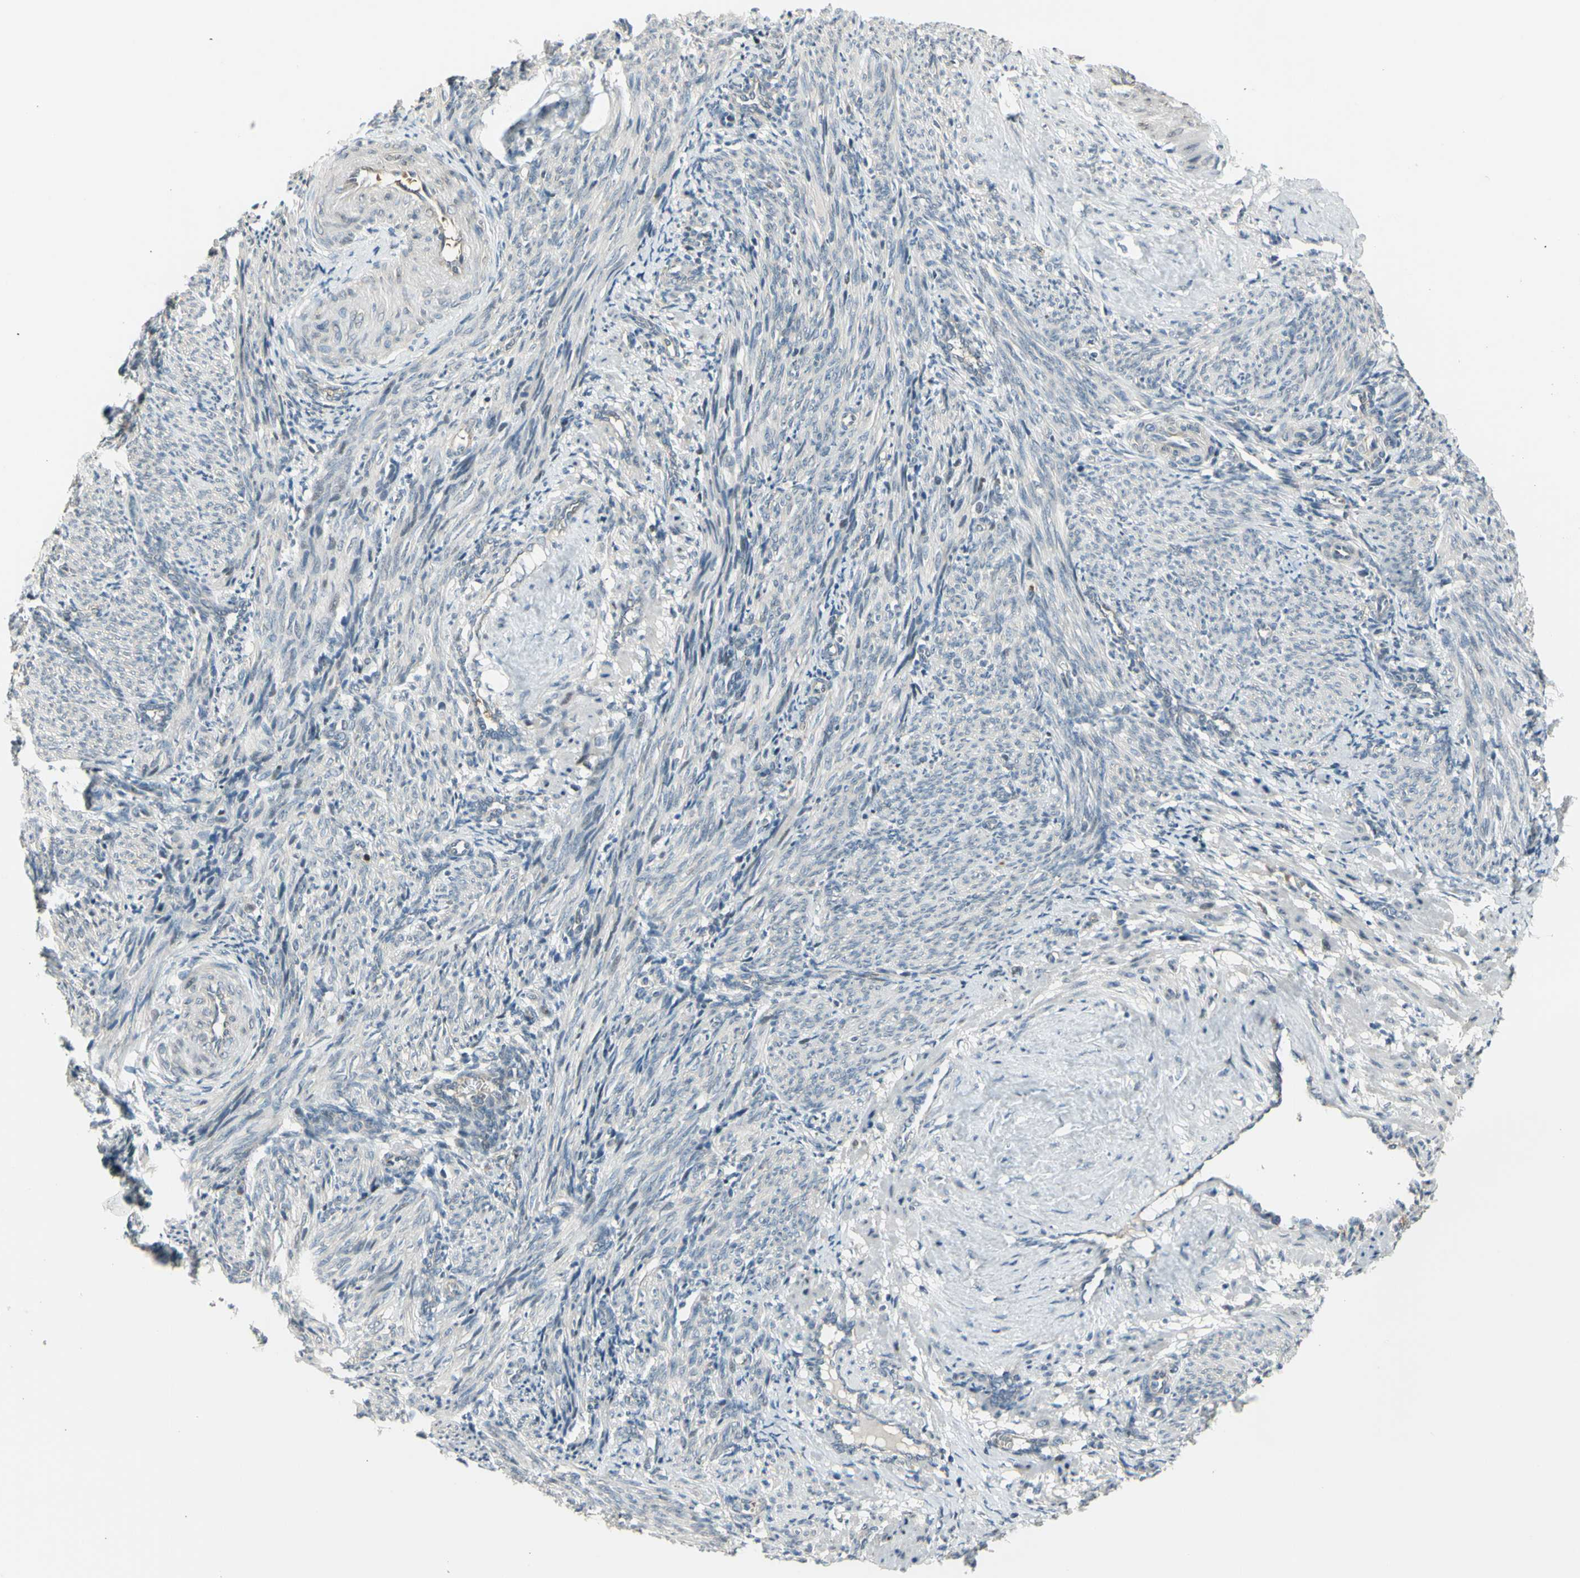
{"staining": {"intensity": "weak", "quantity": "<25%", "location": "cytoplasmic/membranous,nuclear"}, "tissue": "smooth muscle", "cell_type": "Smooth muscle cells", "image_type": "normal", "snomed": [{"axis": "morphology", "description": "Normal tissue, NOS"}, {"axis": "topography", "description": "Endometrium"}], "caption": "Micrograph shows no significant protein staining in smooth muscle cells of normal smooth muscle. (DAB immunohistochemistry visualized using brightfield microscopy, high magnification).", "gene": "ZNF184", "patient": {"sex": "female", "age": 33}}